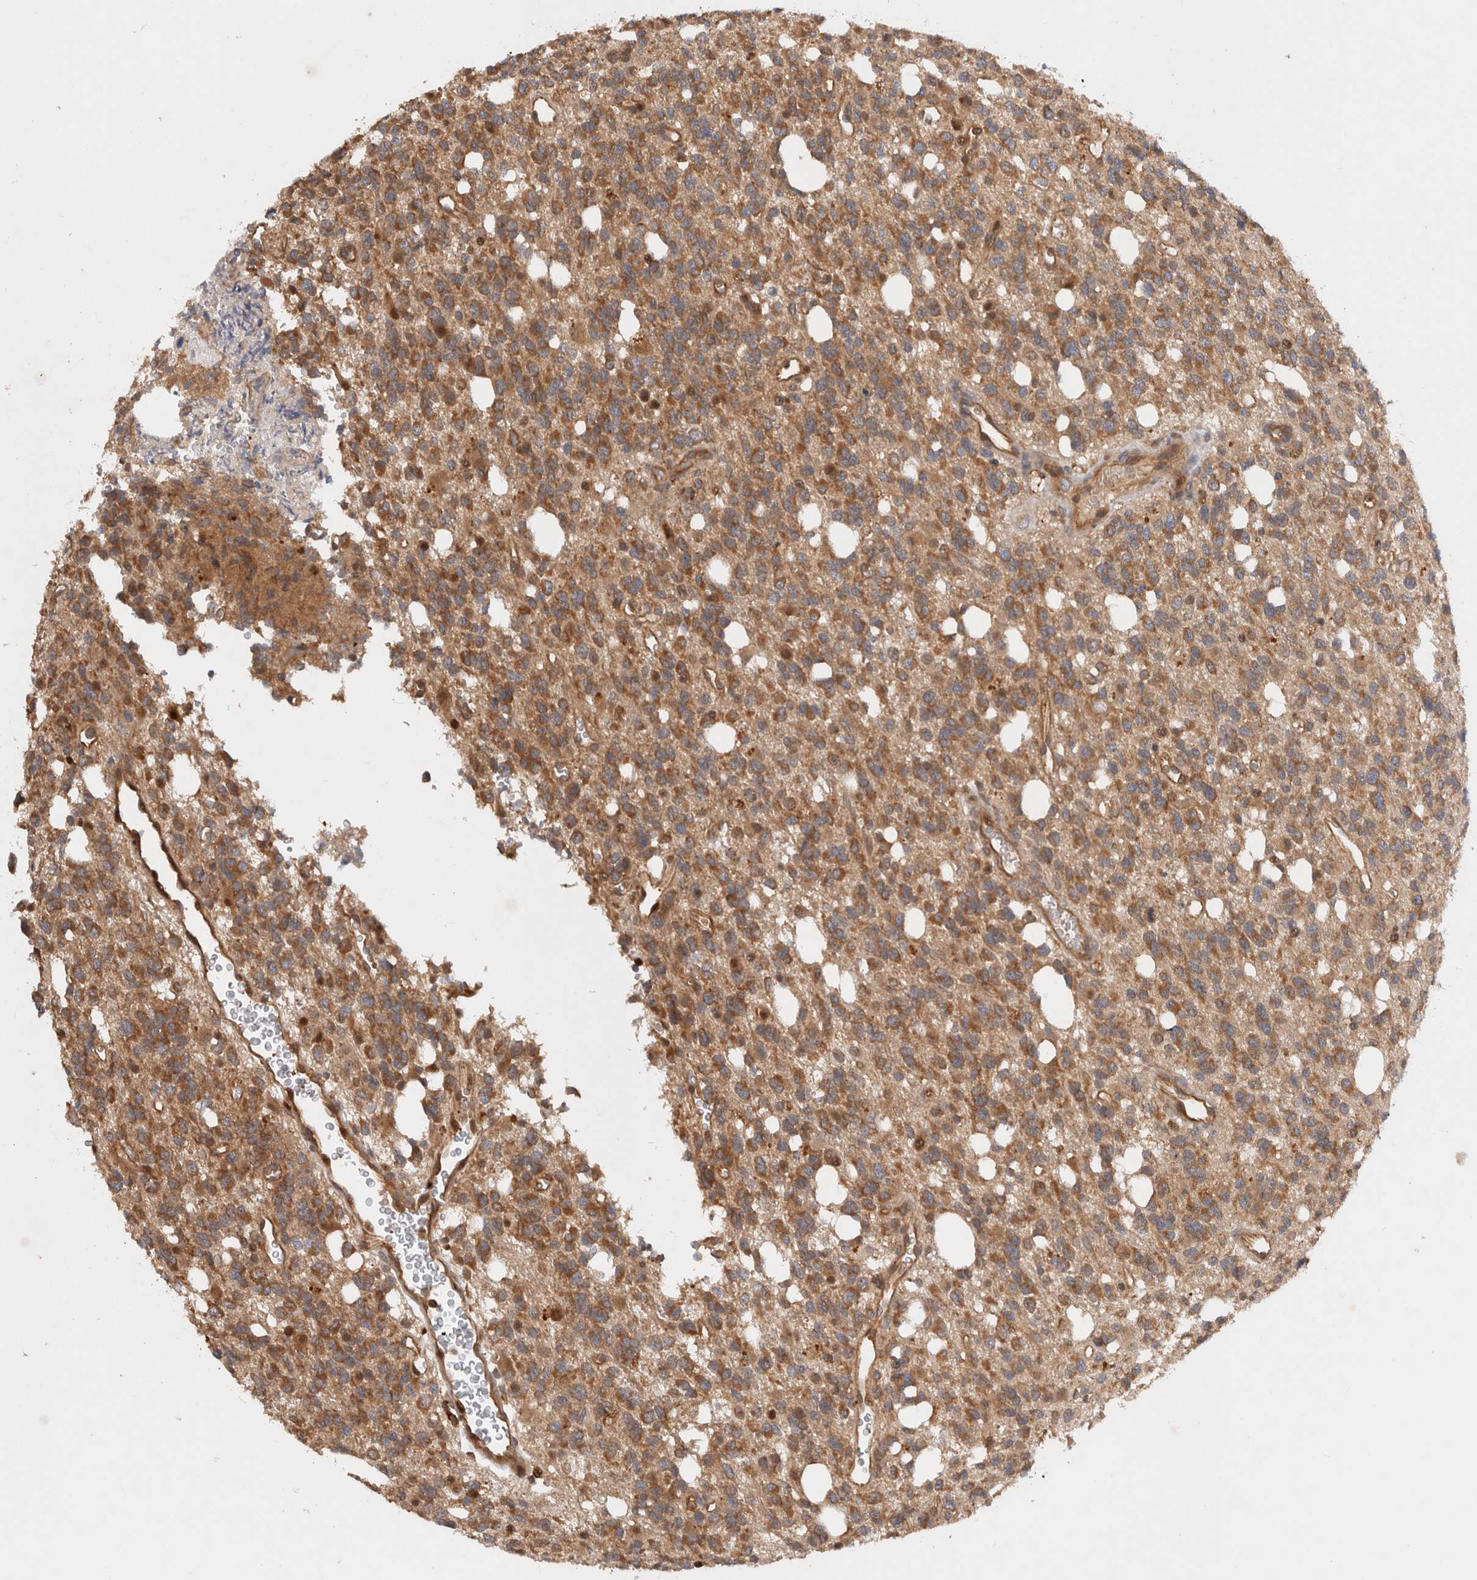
{"staining": {"intensity": "moderate", "quantity": ">75%", "location": "cytoplasmic/membranous"}, "tissue": "glioma", "cell_type": "Tumor cells", "image_type": "cancer", "snomed": [{"axis": "morphology", "description": "Glioma, malignant, High grade"}, {"axis": "topography", "description": "Brain"}], "caption": "Glioma stained with IHC reveals moderate cytoplasmic/membranous expression in about >75% of tumor cells.", "gene": "HTT", "patient": {"sex": "female", "age": 62}}